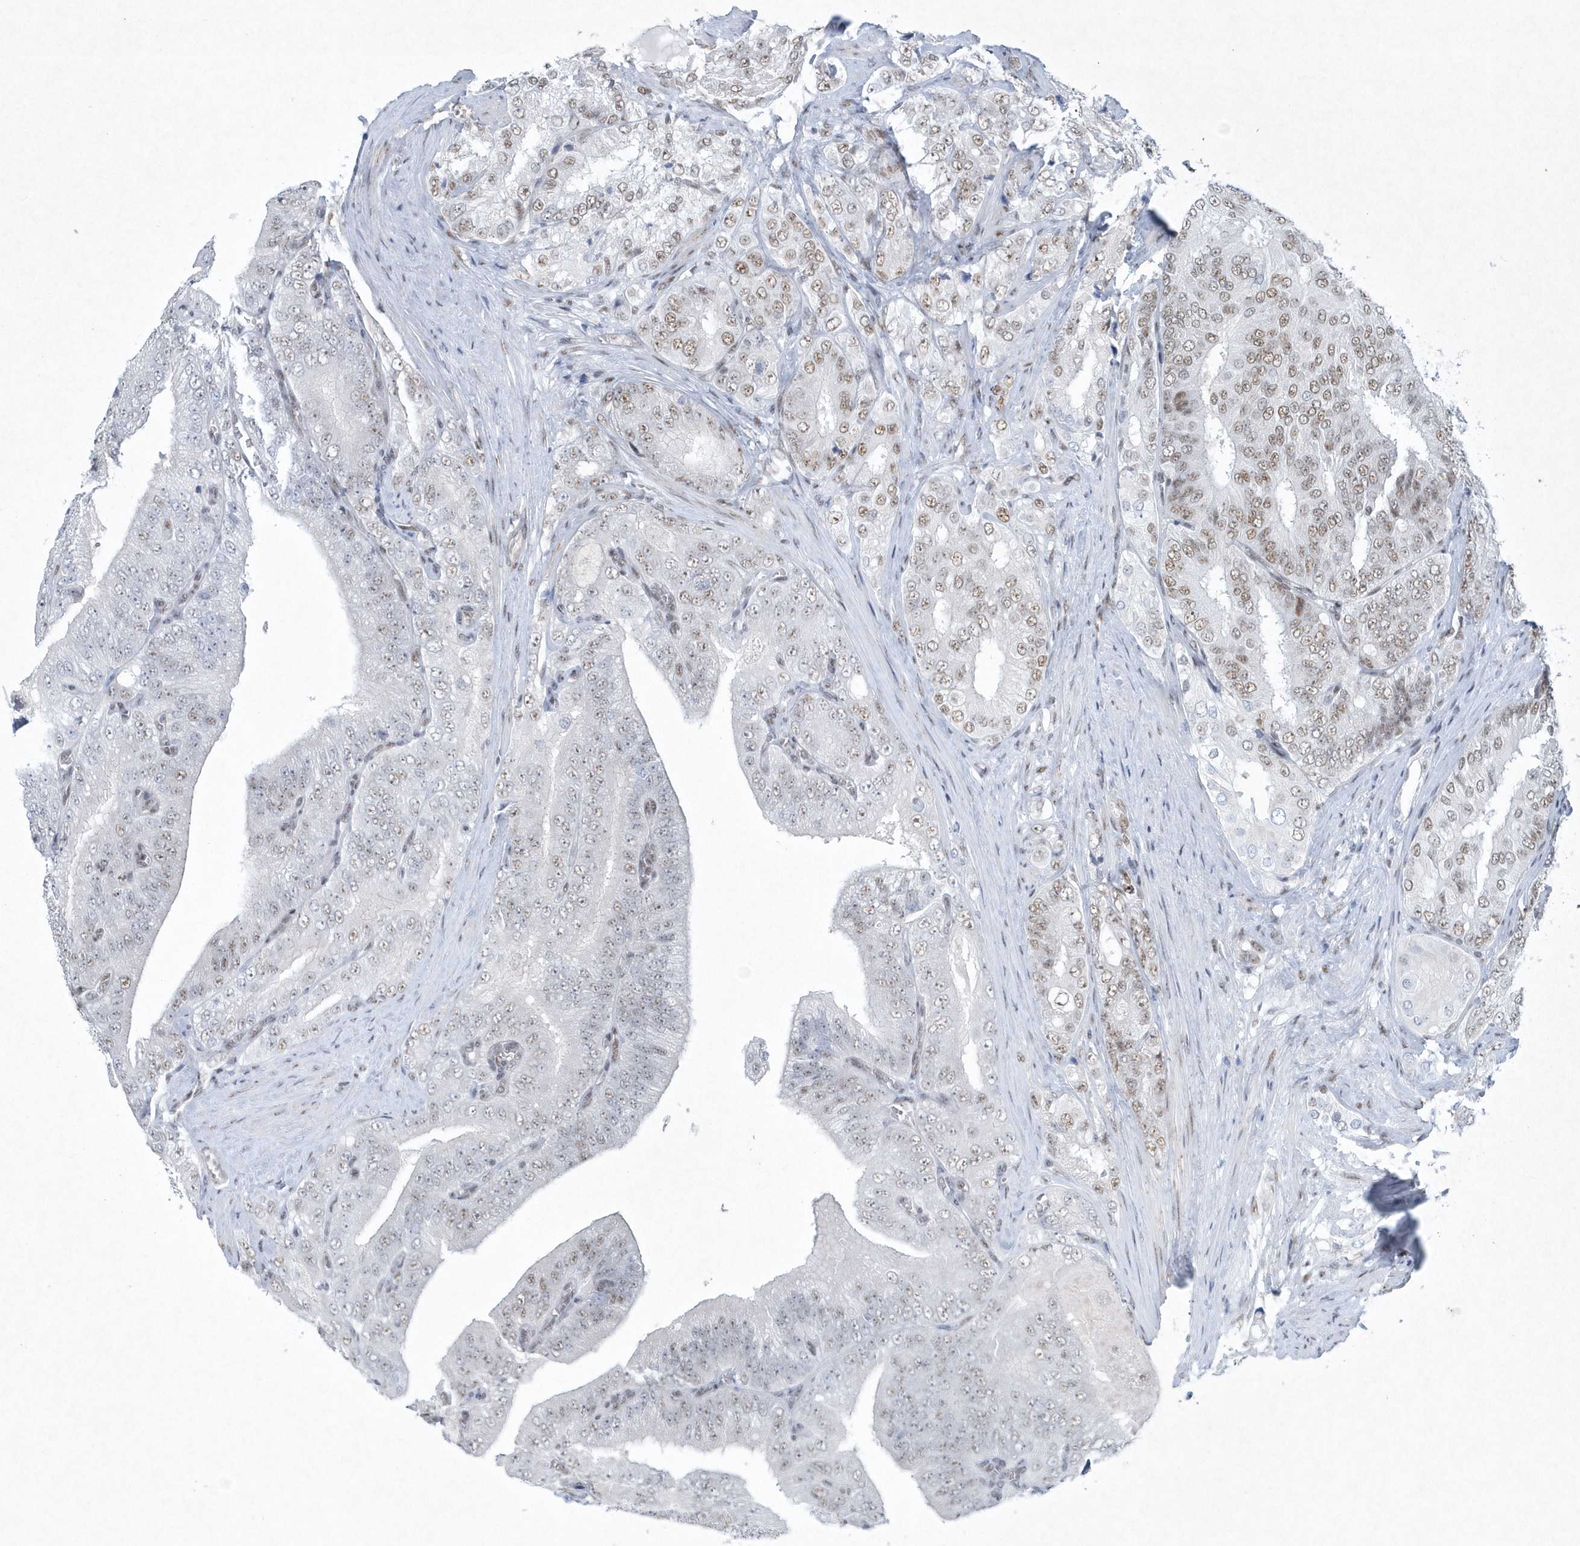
{"staining": {"intensity": "weak", "quantity": "25%-75%", "location": "nuclear"}, "tissue": "prostate cancer", "cell_type": "Tumor cells", "image_type": "cancer", "snomed": [{"axis": "morphology", "description": "Adenocarcinoma, High grade"}, {"axis": "topography", "description": "Prostate"}], "caption": "Adenocarcinoma (high-grade) (prostate) was stained to show a protein in brown. There is low levels of weak nuclear positivity in approximately 25%-75% of tumor cells. (Stains: DAB (3,3'-diaminobenzidine) in brown, nuclei in blue, Microscopy: brightfield microscopy at high magnification).", "gene": "DCLRE1A", "patient": {"sex": "male", "age": 58}}